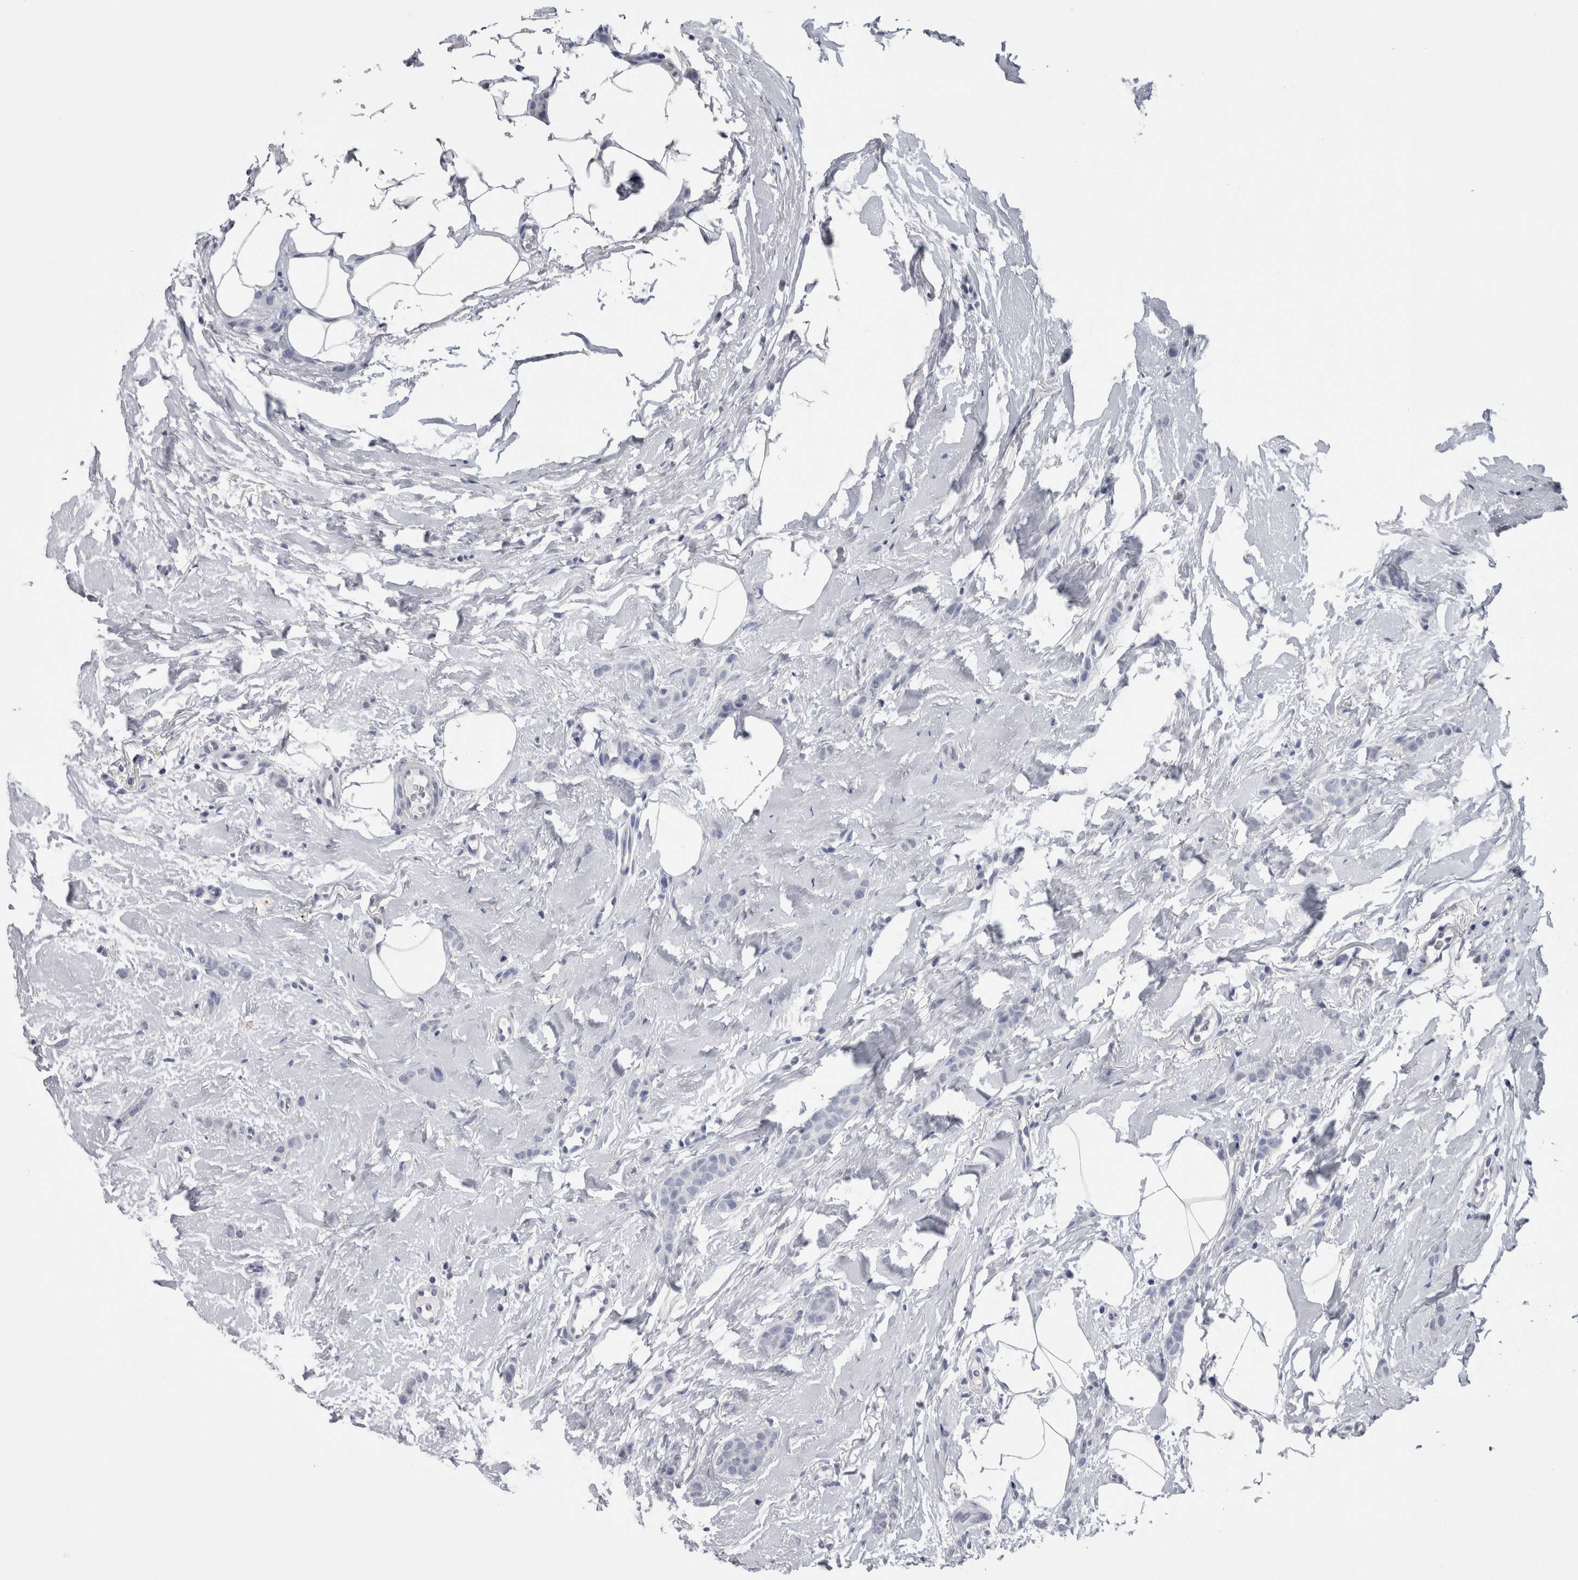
{"staining": {"intensity": "negative", "quantity": "none", "location": "none"}, "tissue": "breast cancer", "cell_type": "Tumor cells", "image_type": "cancer", "snomed": [{"axis": "morphology", "description": "Lobular carcinoma"}, {"axis": "topography", "description": "Skin"}, {"axis": "topography", "description": "Breast"}], "caption": "The photomicrograph demonstrates no staining of tumor cells in lobular carcinoma (breast).", "gene": "CA8", "patient": {"sex": "female", "age": 46}}